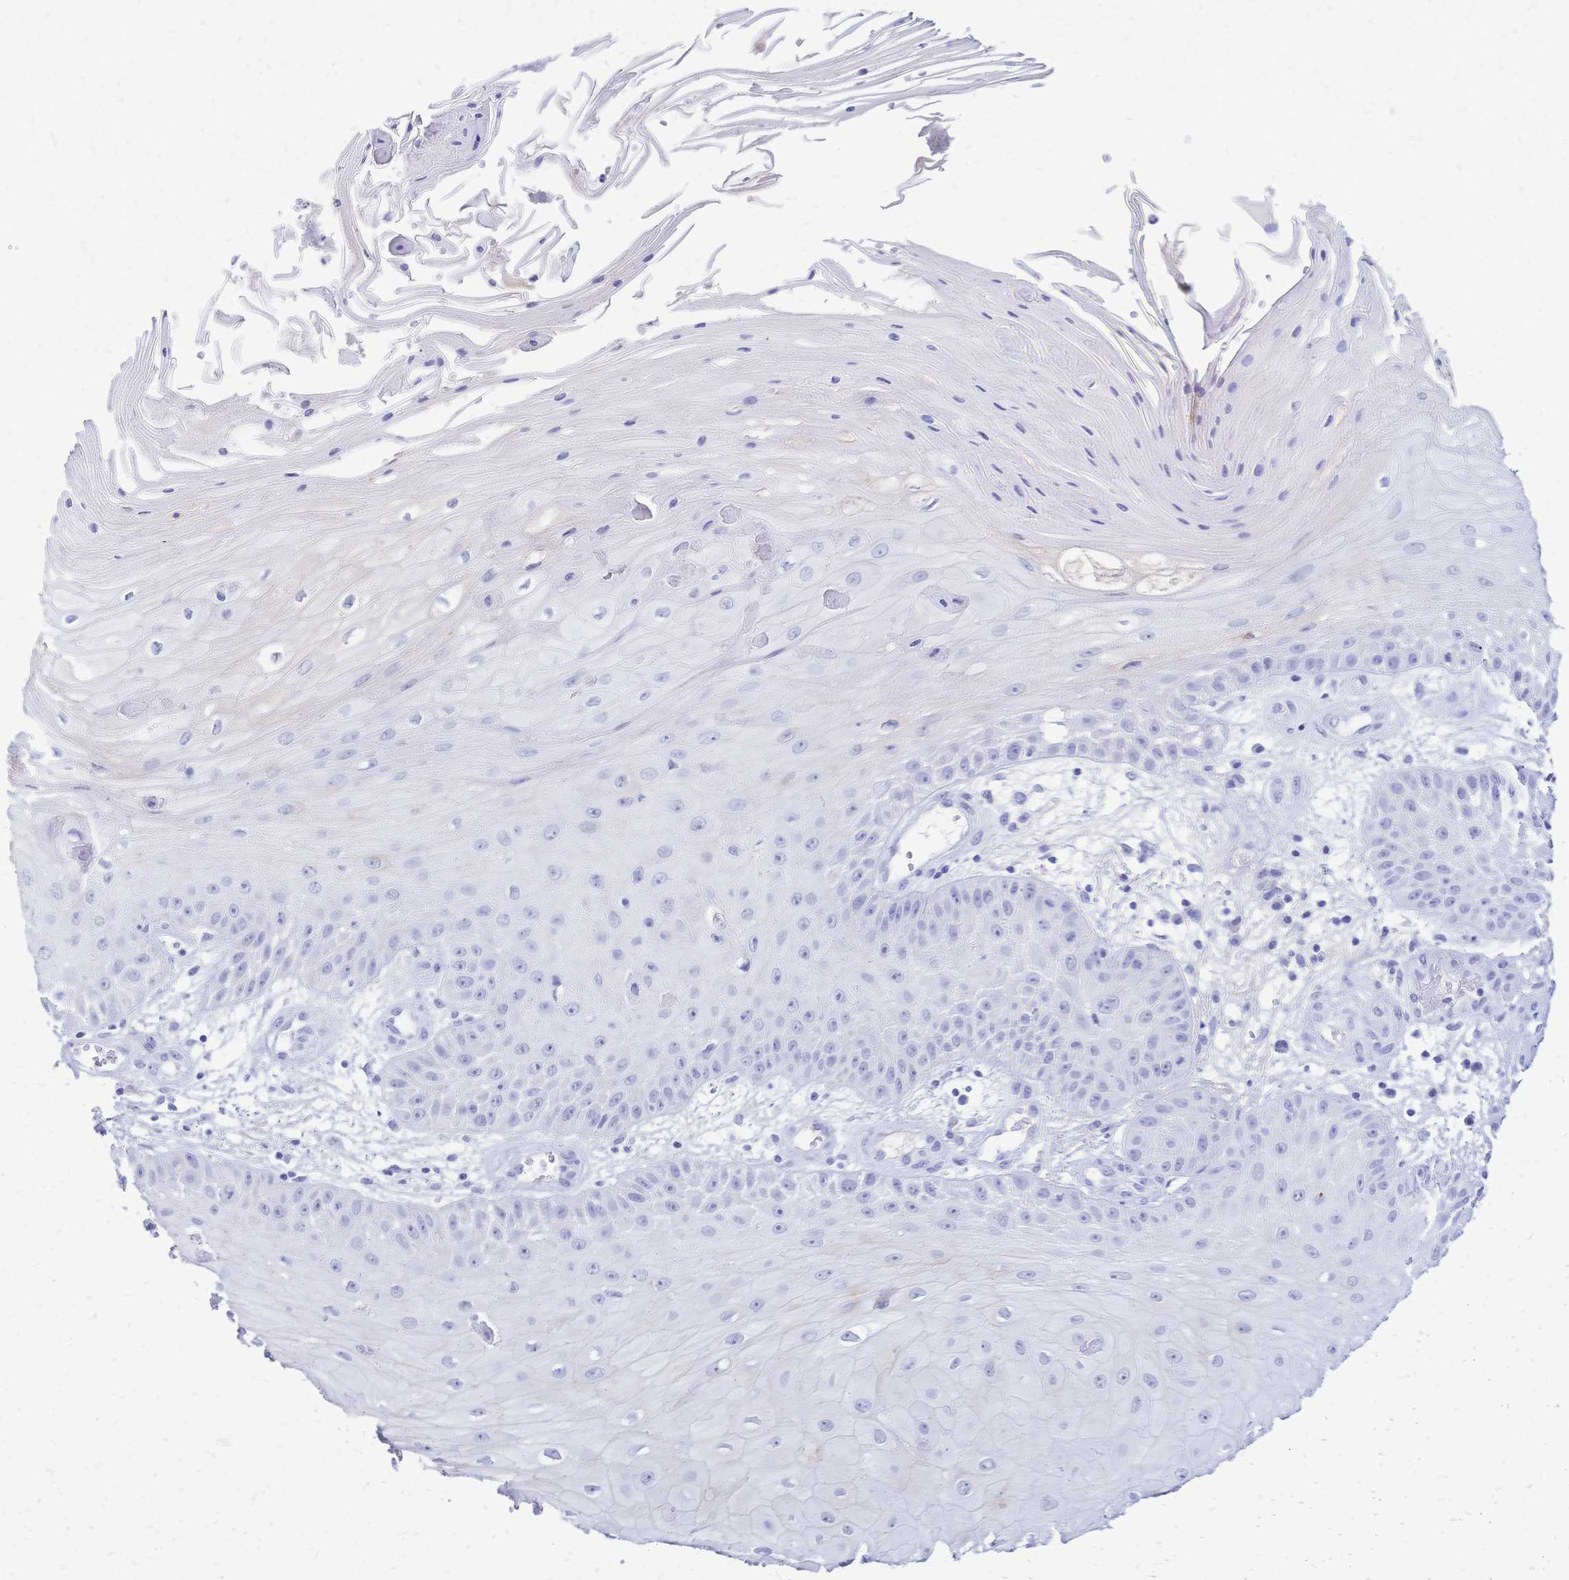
{"staining": {"intensity": "negative", "quantity": "none", "location": "none"}, "tissue": "skin cancer", "cell_type": "Tumor cells", "image_type": "cancer", "snomed": [{"axis": "morphology", "description": "Squamous cell carcinoma, NOS"}, {"axis": "topography", "description": "Skin"}], "caption": "The photomicrograph shows no staining of tumor cells in skin cancer. The staining was performed using DAB to visualize the protein expression in brown, while the nuclei were stained in blue with hematoxylin (Magnification: 20x).", "gene": "FA2H", "patient": {"sex": "male", "age": 70}}